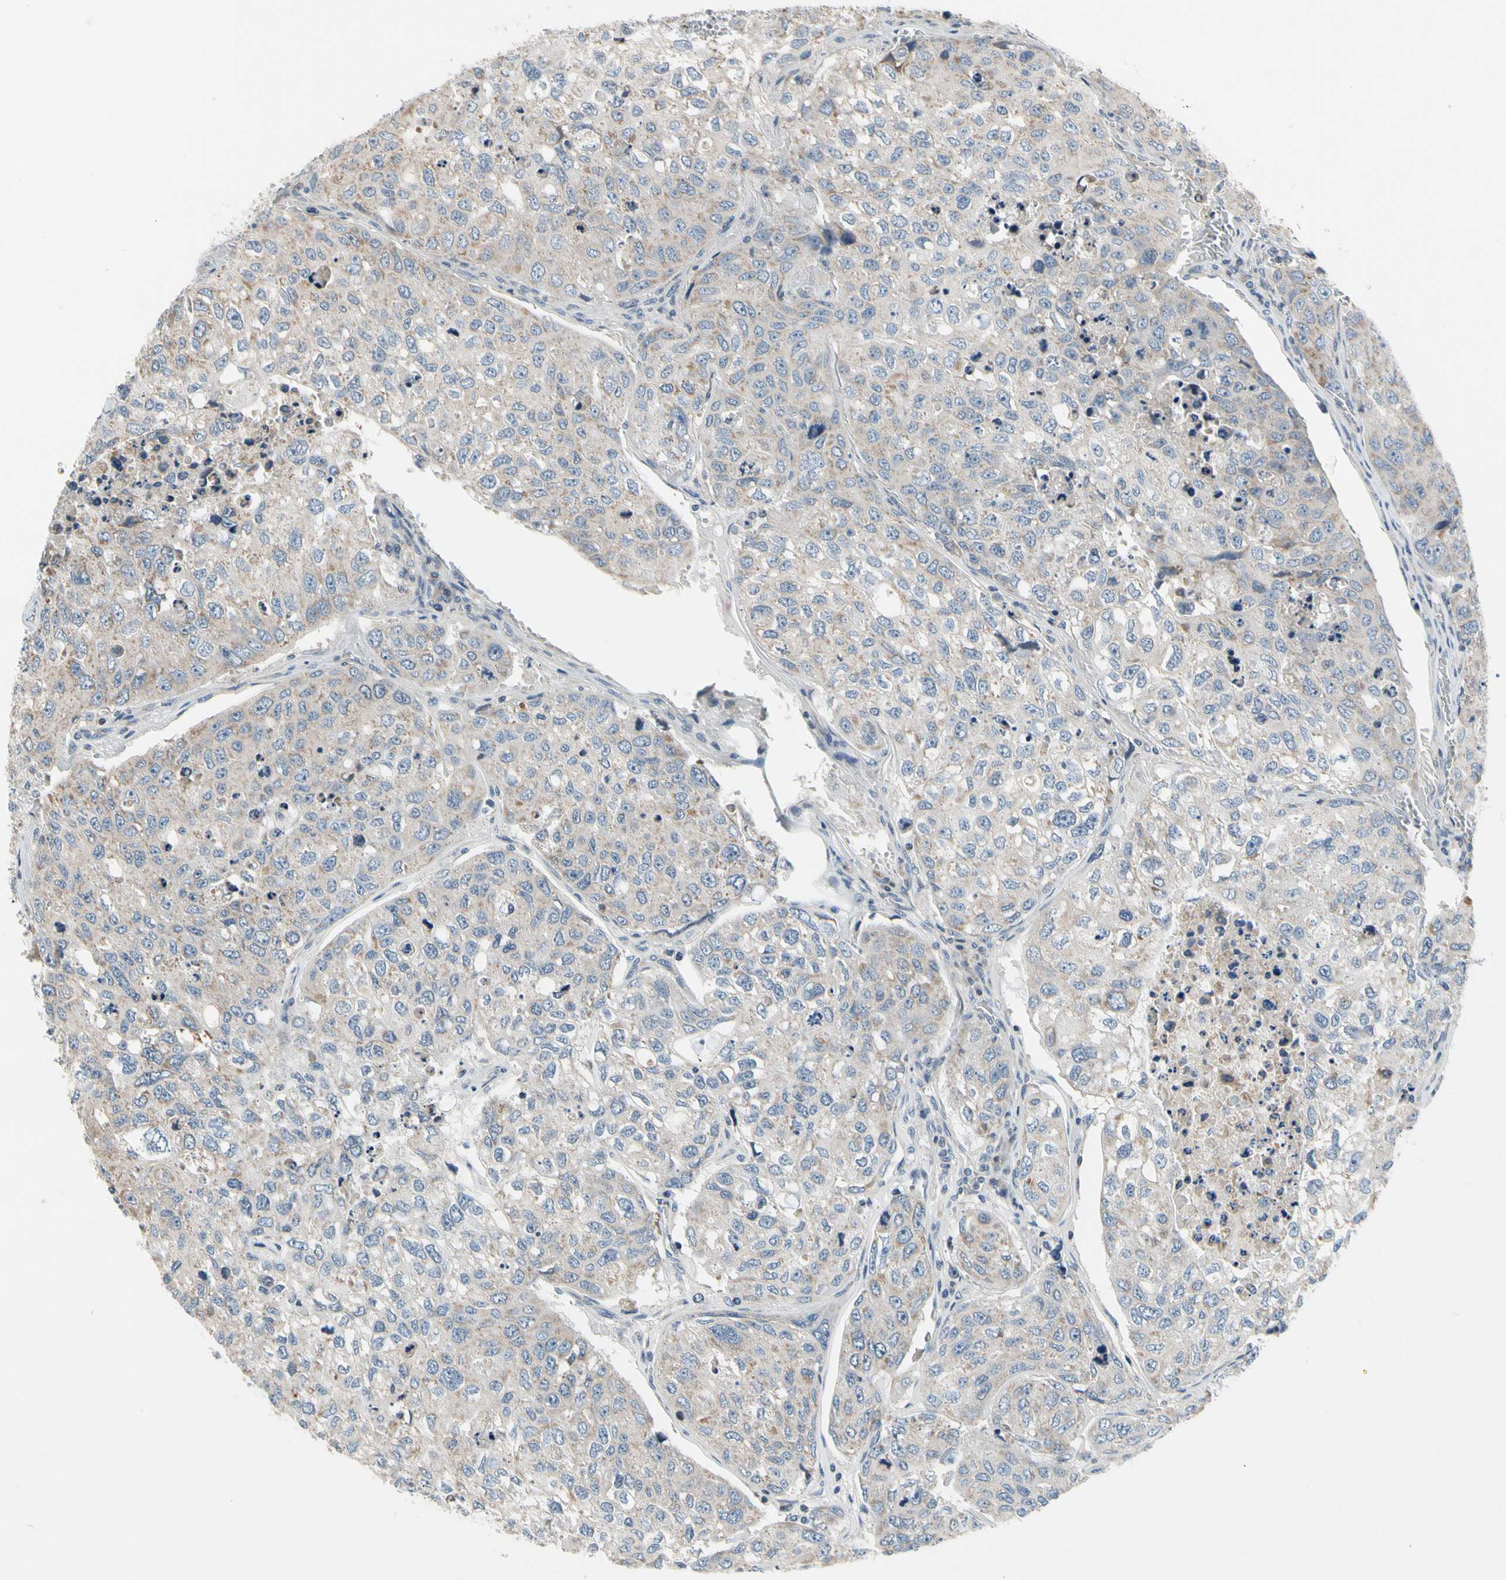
{"staining": {"intensity": "negative", "quantity": "none", "location": "none"}, "tissue": "urothelial cancer", "cell_type": "Tumor cells", "image_type": "cancer", "snomed": [{"axis": "morphology", "description": "Urothelial carcinoma, High grade"}, {"axis": "topography", "description": "Lymph node"}, {"axis": "topography", "description": "Urinary bladder"}], "caption": "Urothelial carcinoma (high-grade) was stained to show a protein in brown. There is no significant staining in tumor cells.", "gene": "SOX30", "patient": {"sex": "male", "age": 51}}